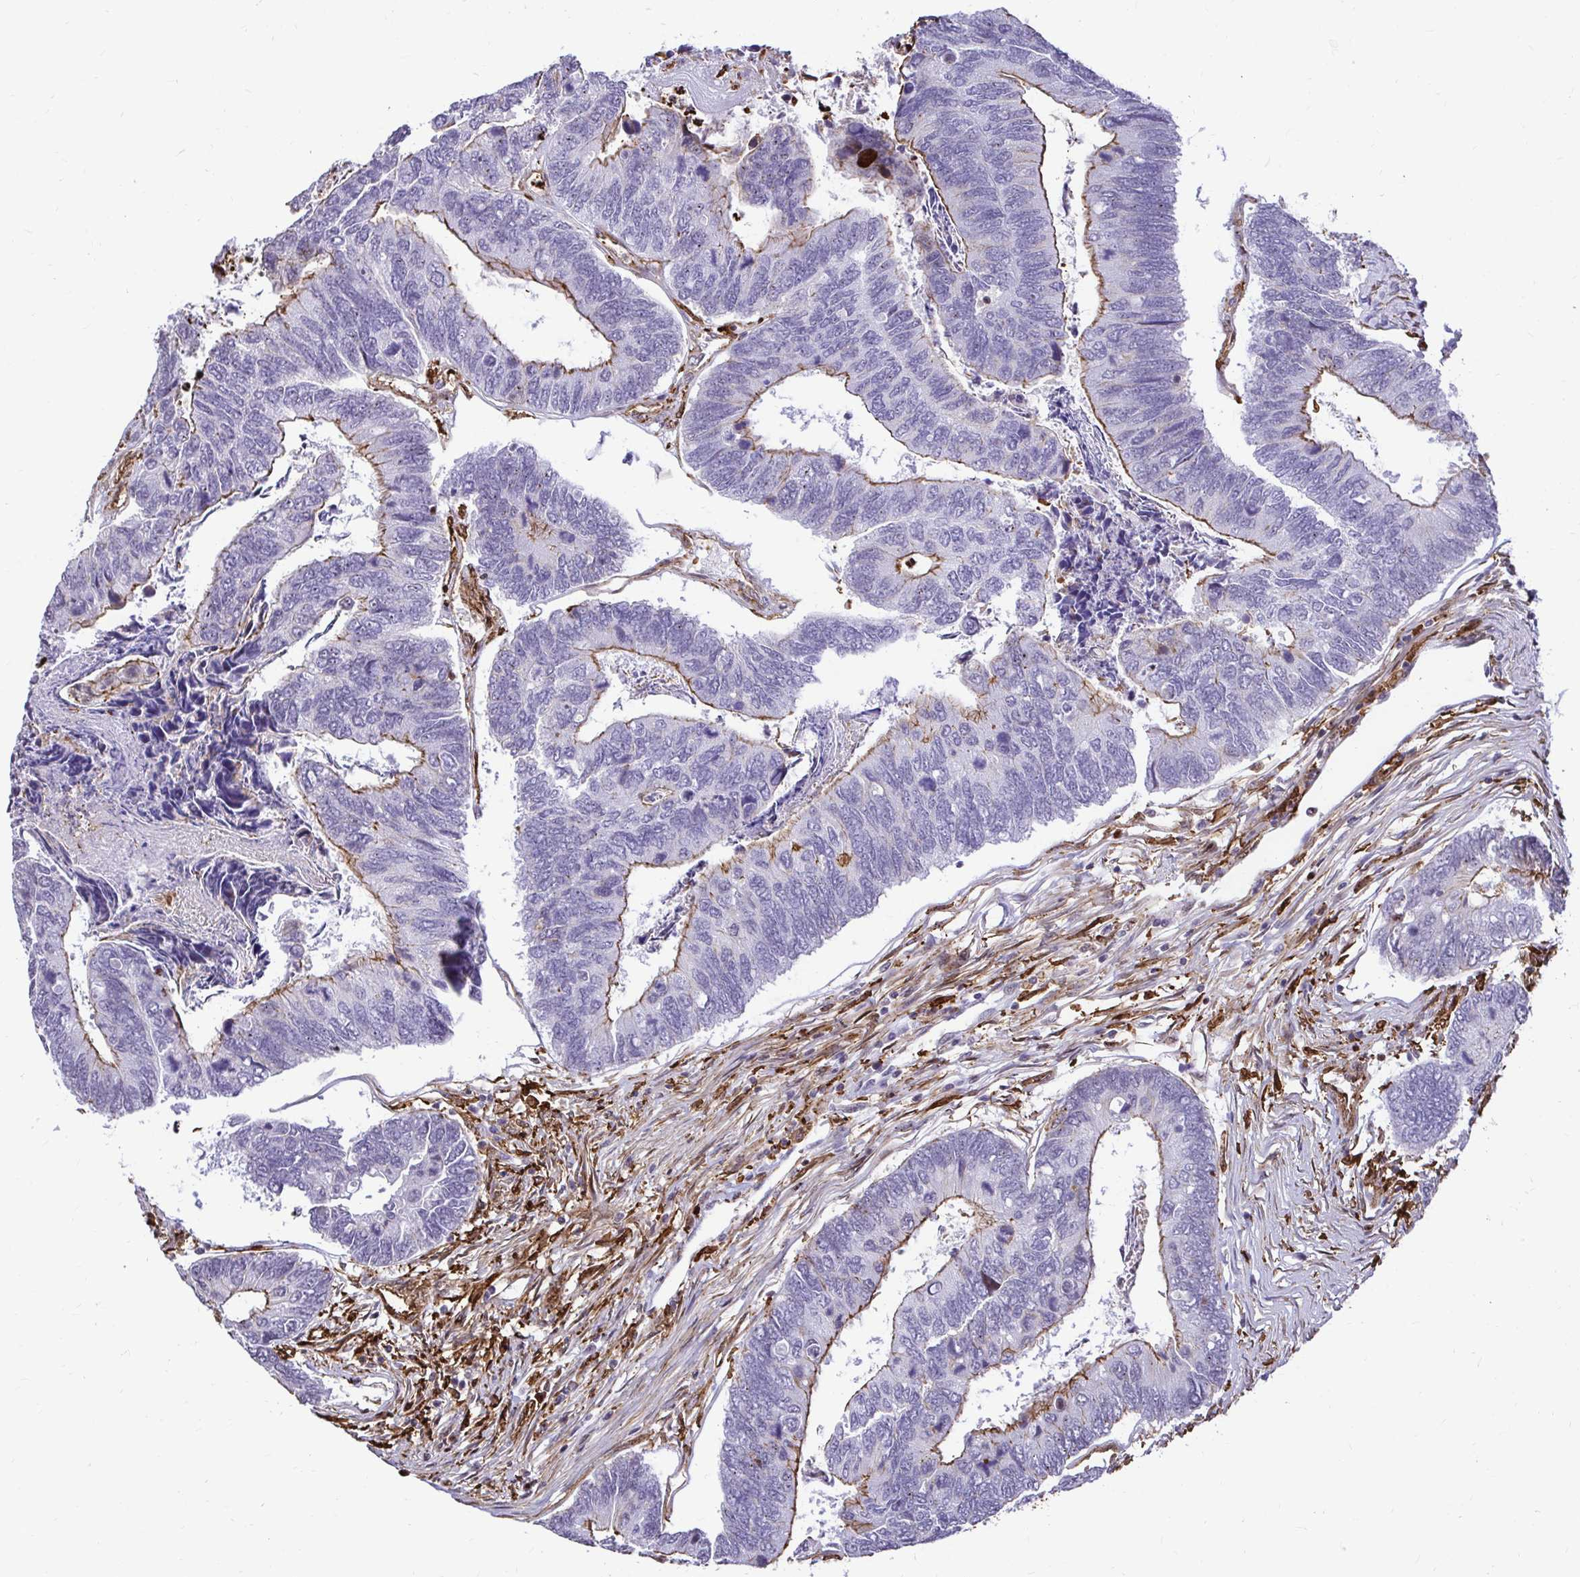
{"staining": {"intensity": "moderate", "quantity": "25%-75%", "location": "cytoplasmic/membranous"}, "tissue": "colorectal cancer", "cell_type": "Tumor cells", "image_type": "cancer", "snomed": [{"axis": "morphology", "description": "Adenocarcinoma, NOS"}, {"axis": "topography", "description": "Colon"}], "caption": "Colorectal adenocarcinoma stained with DAB immunohistochemistry (IHC) shows medium levels of moderate cytoplasmic/membranous positivity in approximately 25%-75% of tumor cells. (Stains: DAB (3,3'-diaminobenzidine) in brown, nuclei in blue, Microscopy: brightfield microscopy at high magnification).", "gene": "GSN", "patient": {"sex": "female", "age": 67}}